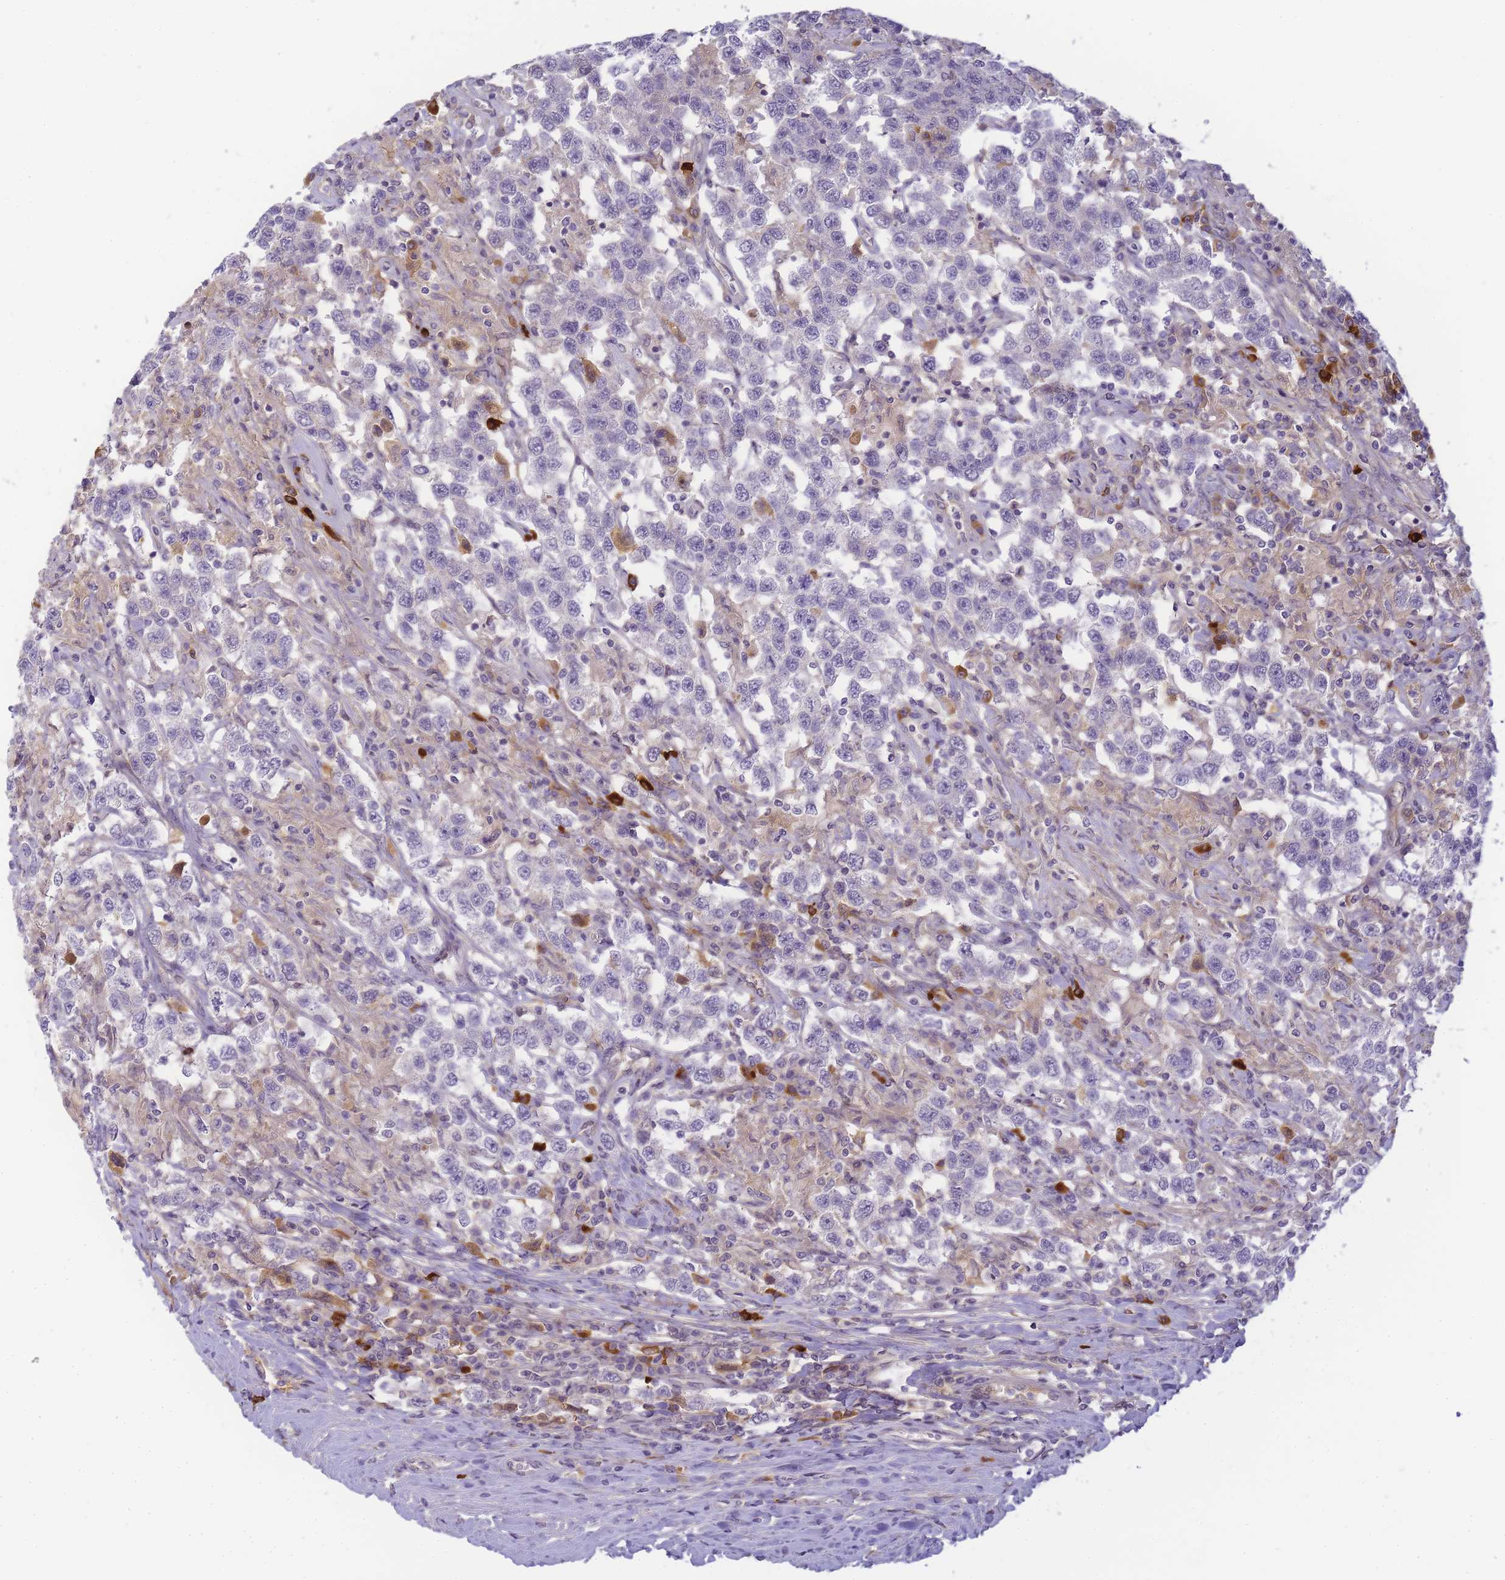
{"staining": {"intensity": "weak", "quantity": "<25%", "location": "cytoplasmic/membranous"}, "tissue": "testis cancer", "cell_type": "Tumor cells", "image_type": "cancer", "snomed": [{"axis": "morphology", "description": "Seminoma, NOS"}, {"axis": "topography", "description": "Testis"}], "caption": "The micrograph demonstrates no significant positivity in tumor cells of testis cancer.", "gene": "RRAD", "patient": {"sex": "male", "age": 41}}